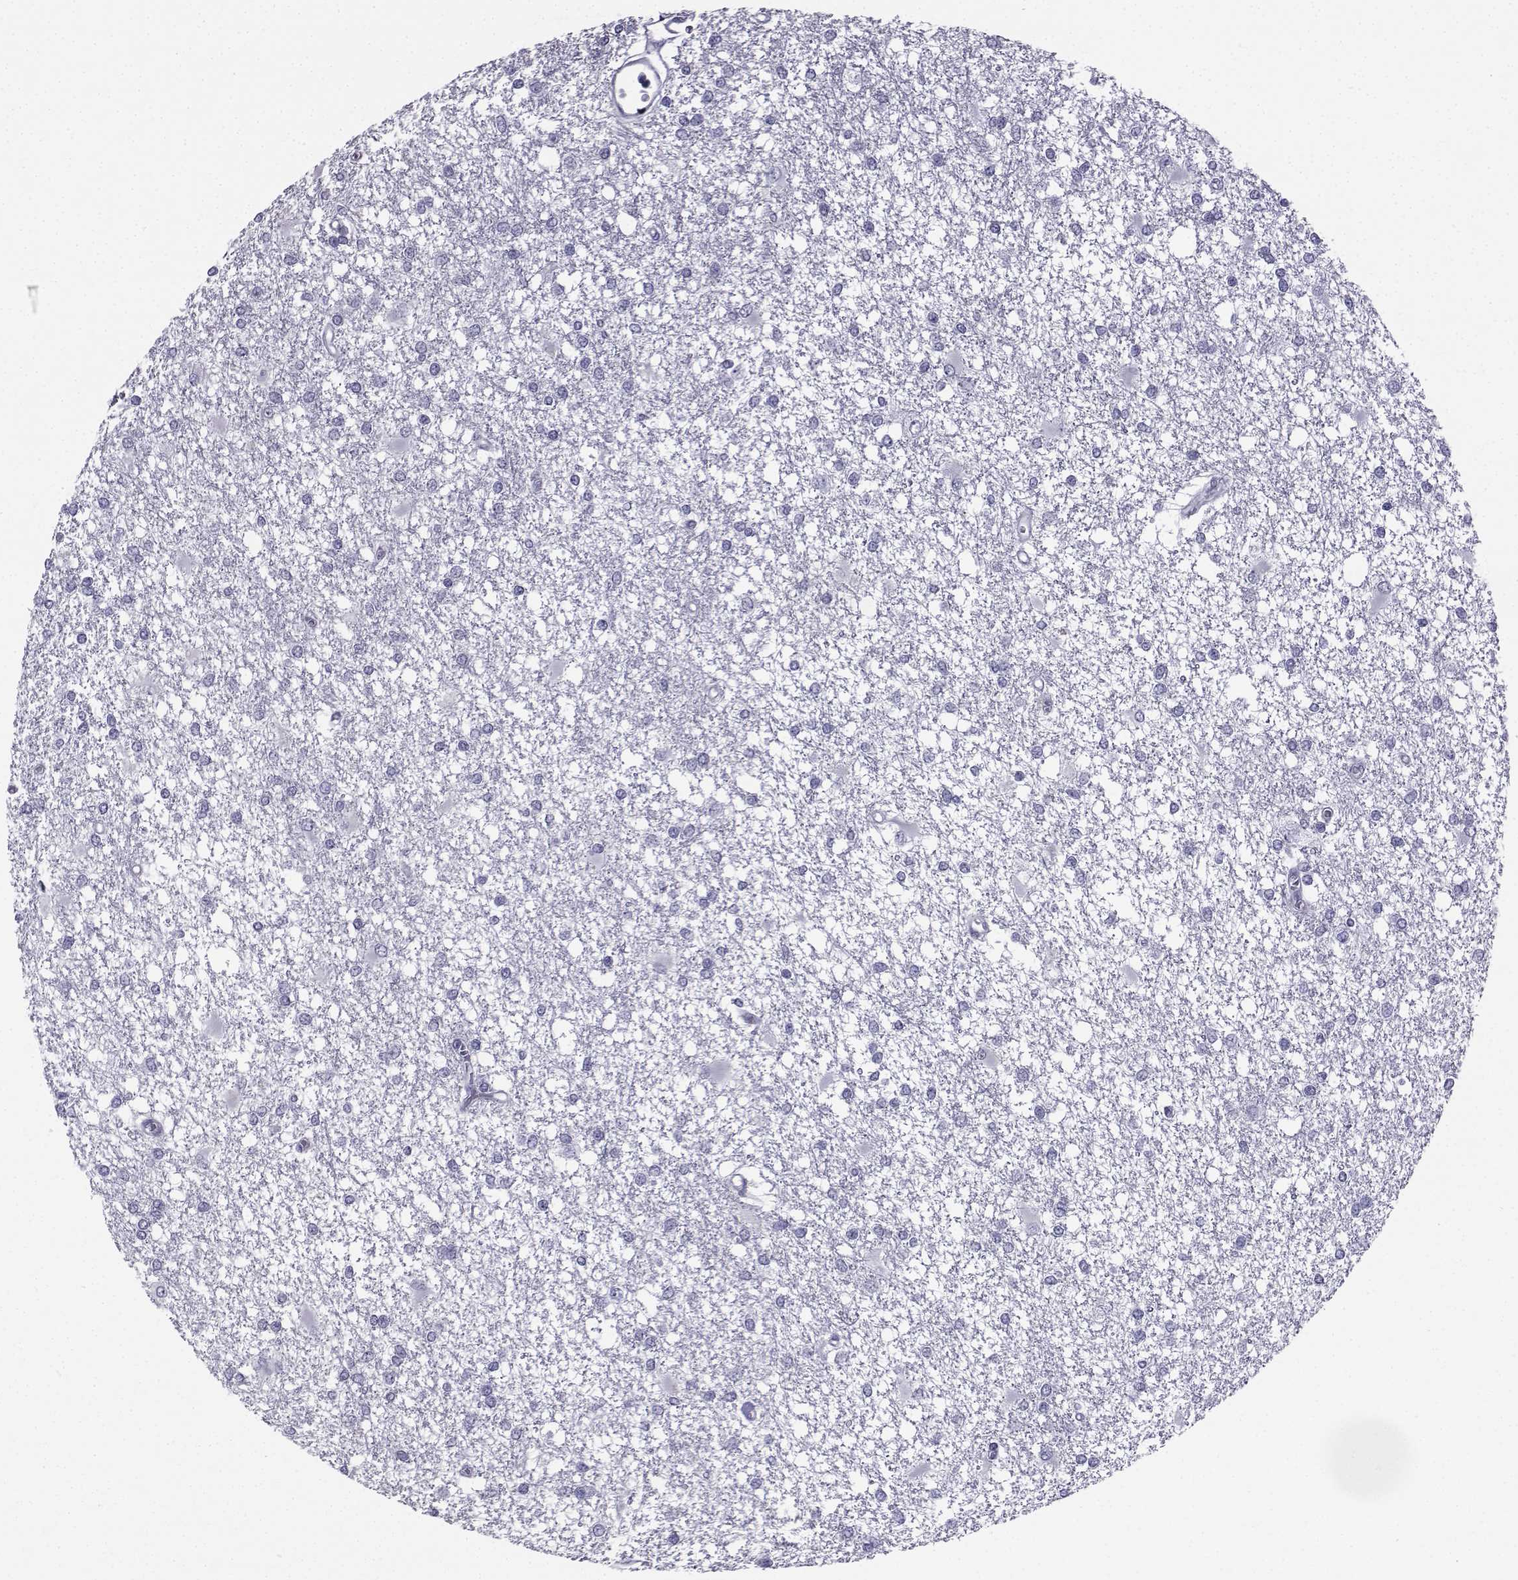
{"staining": {"intensity": "negative", "quantity": "none", "location": "none"}, "tissue": "glioma", "cell_type": "Tumor cells", "image_type": "cancer", "snomed": [{"axis": "morphology", "description": "Glioma, malignant, High grade"}, {"axis": "topography", "description": "Cerebral cortex"}], "caption": "Tumor cells show no significant protein expression in malignant glioma (high-grade).", "gene": "SPANXD", "patient": {"sex": "male", "age": 79}}